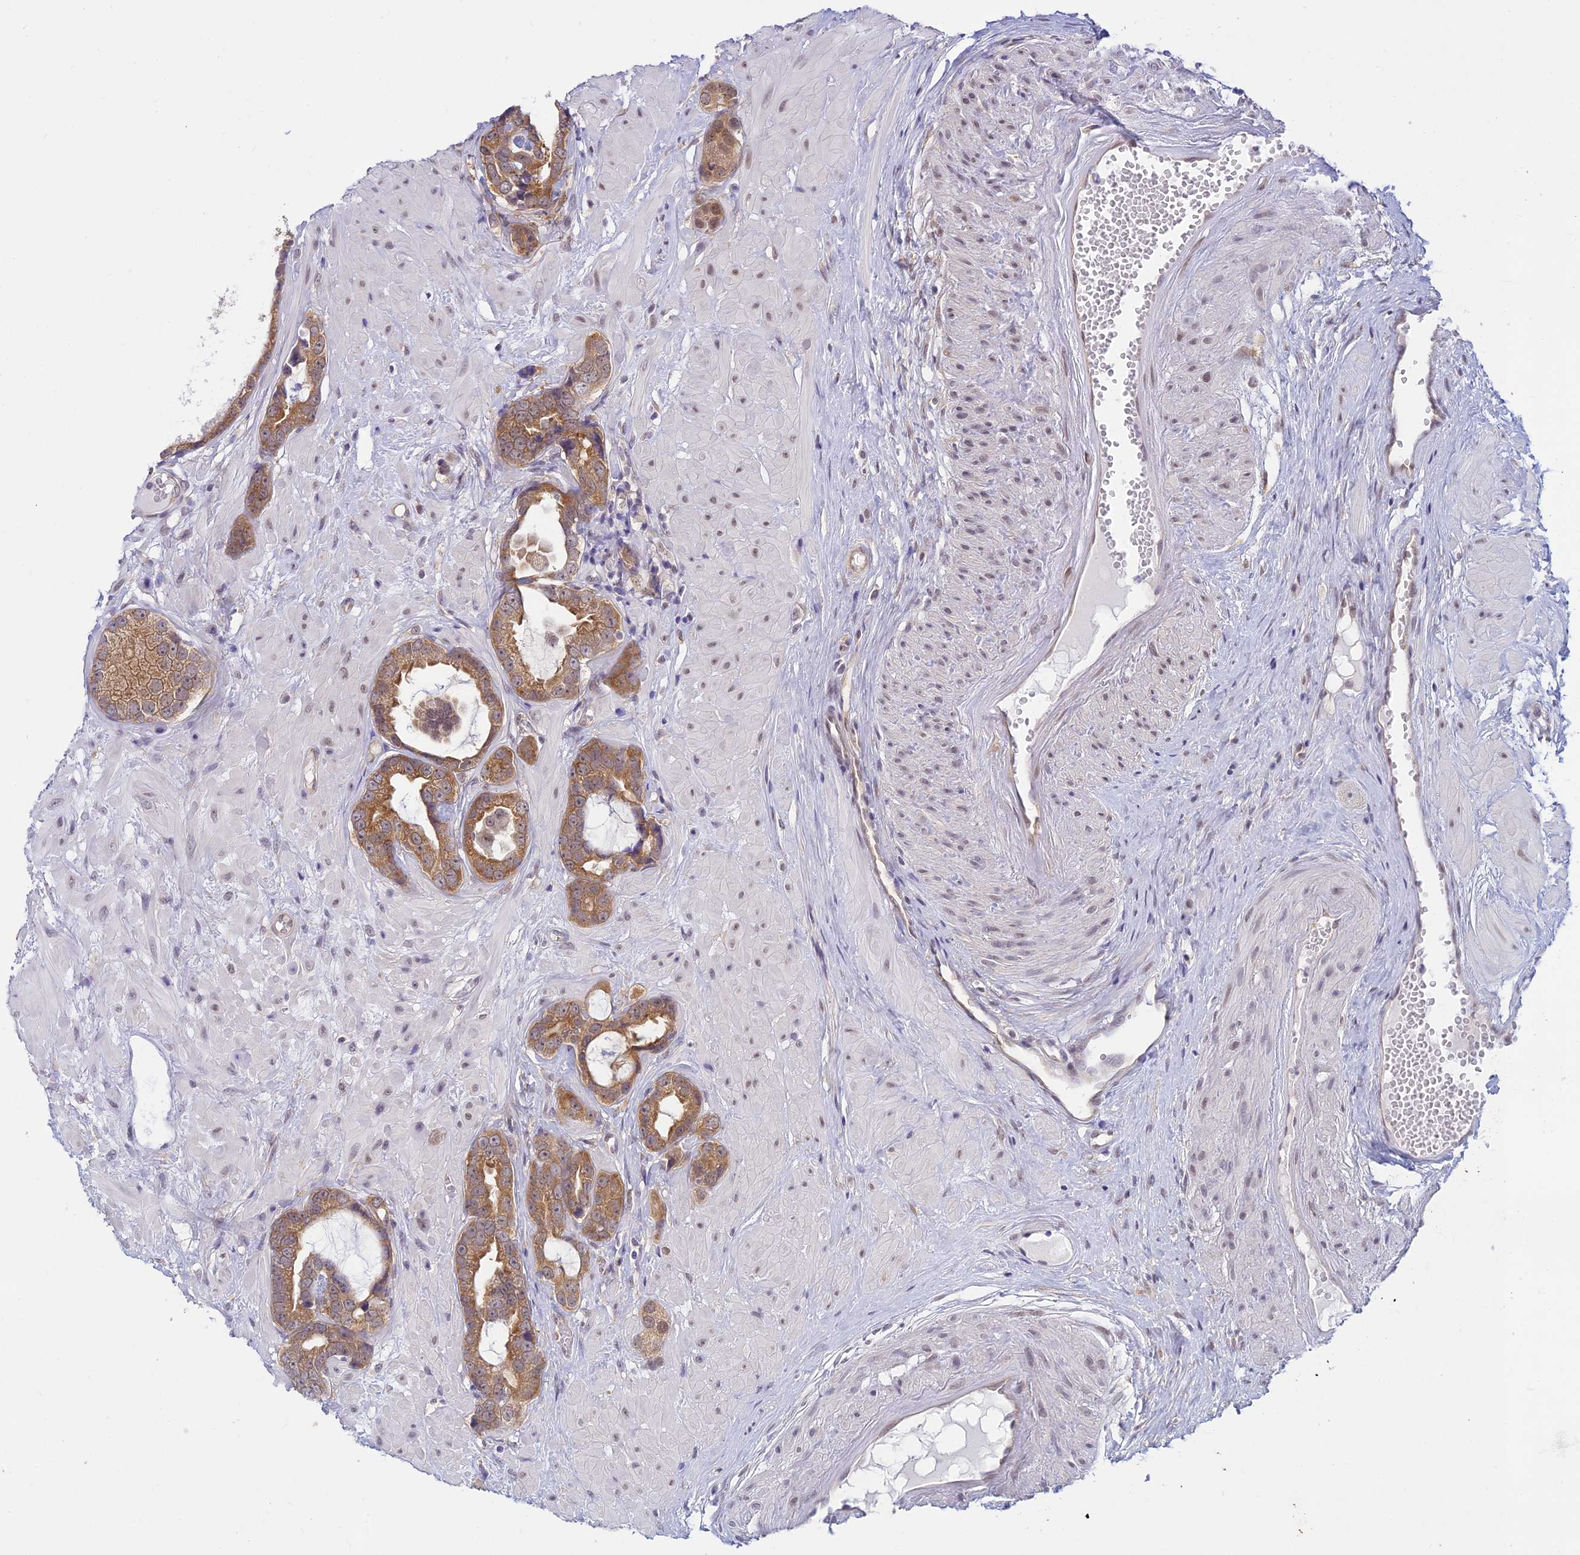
{"staining": {"intensity": "moderate", "quantity": ">75%", "location": "cytoplasmic/membranous"}, "tissue": "prostate cancer", "cell_type": "Tumor cells", "image_type": "cancer", "snomed": [{"axis": "morphology", "description": "Adenocarcinoma, Low grade"}, {"axis": "topography", "description": "Prostate"}], "caption": "Prostate low-grade adenocarcinoma stained with immunohistochemistry reveals moderate cytoplasmic/membranous positivity in approximately >75% of tumor cells.", "gene": "SKIC8", "patient": {"sex": "male", "age": 64}}